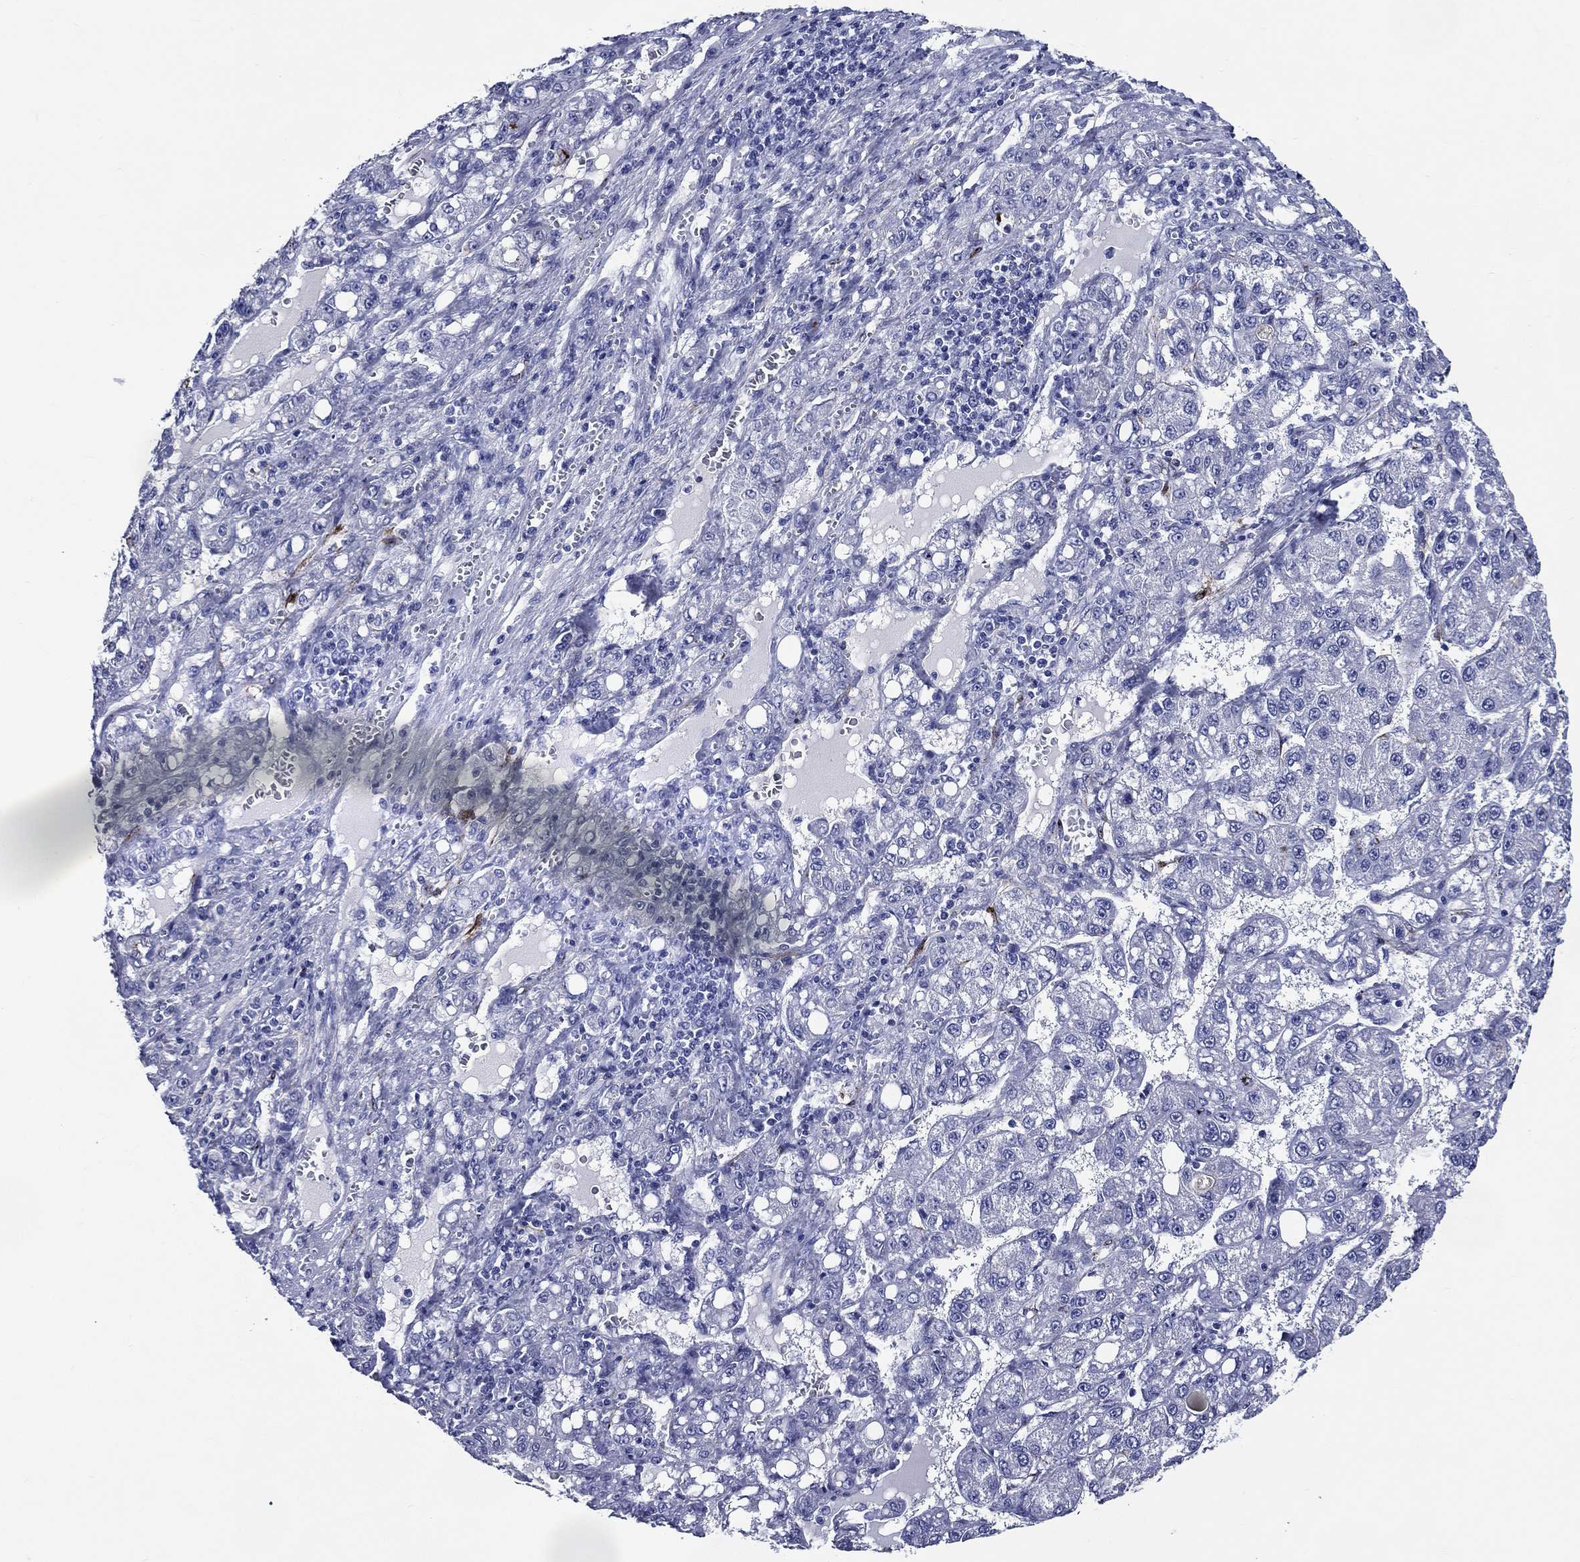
{"staining": {"intensity": "negative", "quantity": "none", "location": "none"}, "tissue": "liver cancer", "cell_type": "Tumor cells", "image_type": "cancer", "snomed": [{"axis": "morphology", "description": "Carcinoma, Hepatocellular, NOS"}, {"axis": "topography", "description": "Liver"}], "caption": "This is an immunohistochemistry (IHC) photomicrograph of liver cancer. There is no positivity in tumor cells.", "gene": "ACE2", "patient": {"sex": "female", "age": 65}}